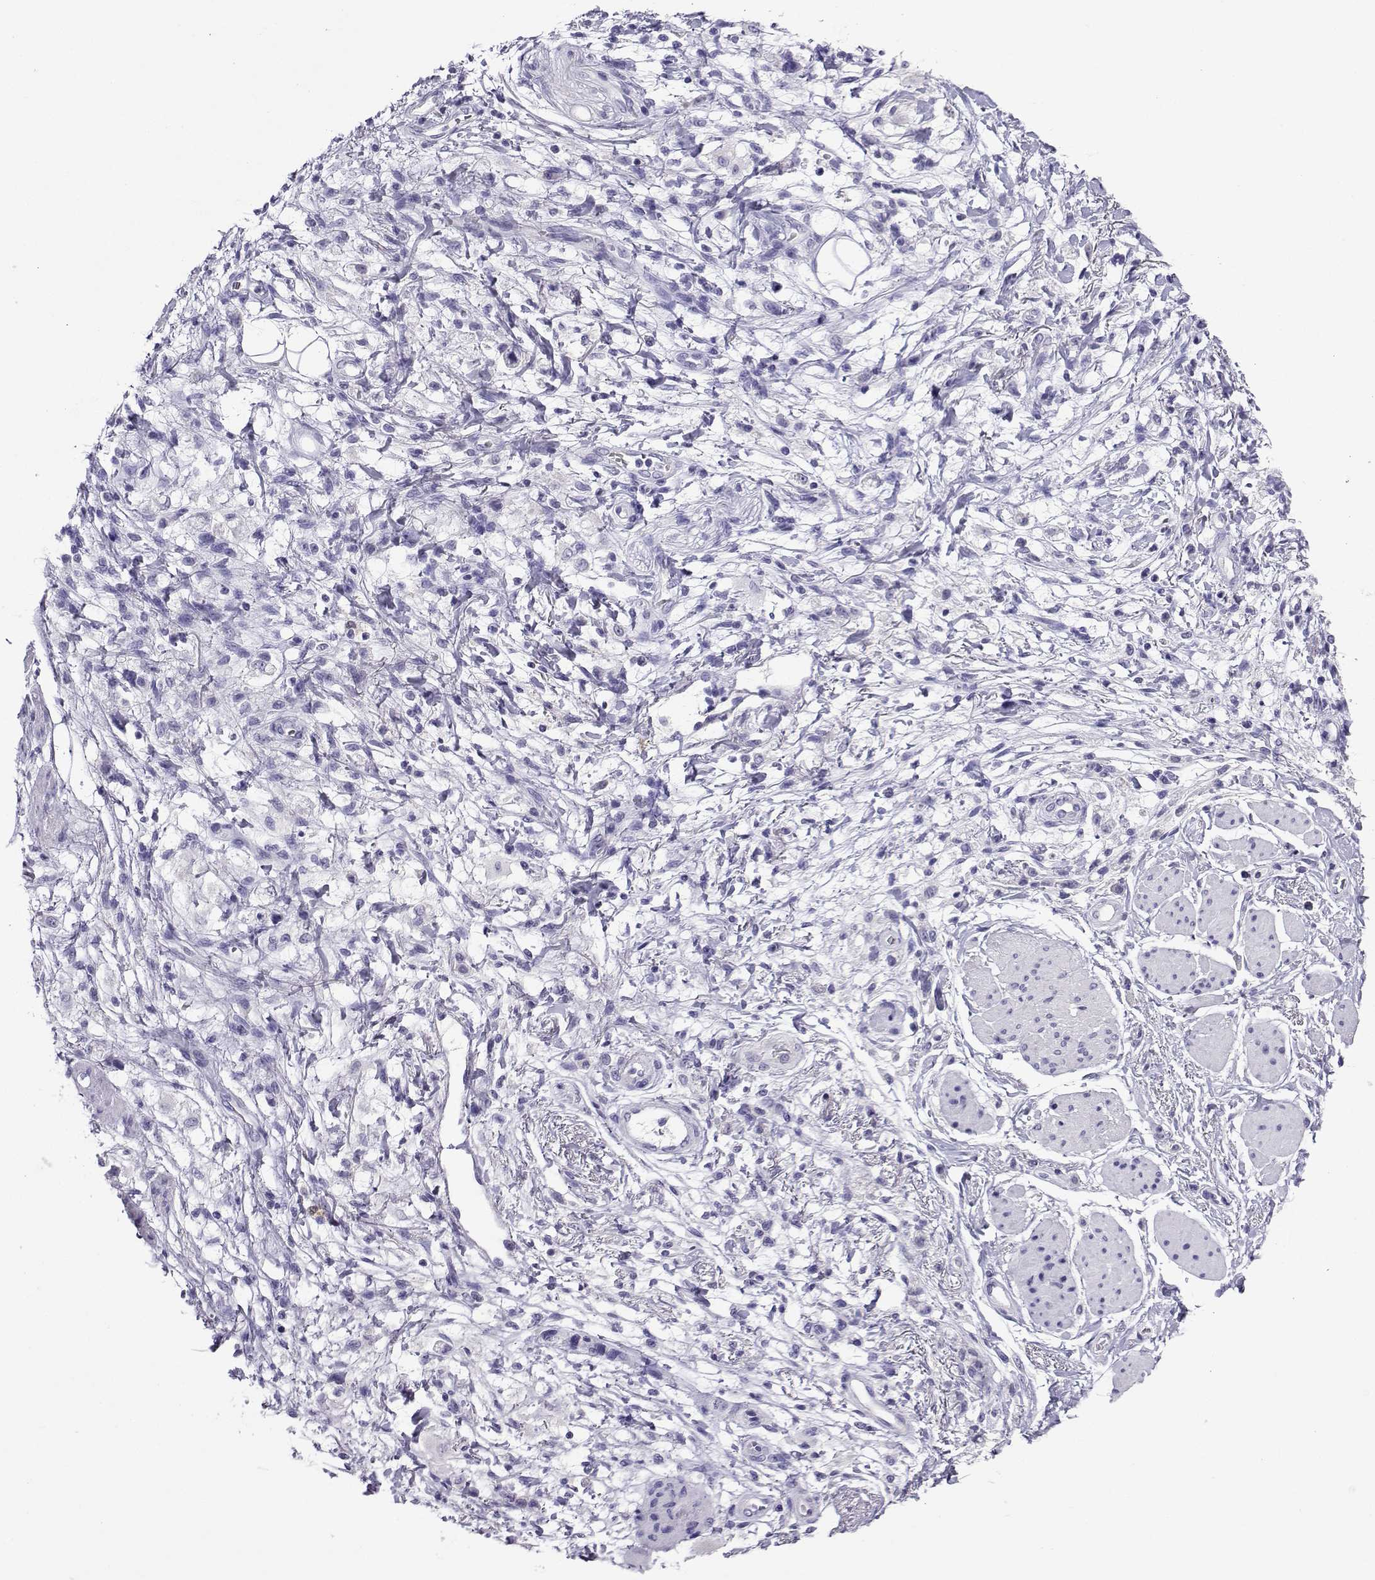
{"staining": {"intensity": "negative", "quantity": "none", "location": "none"}, "tissue": "stomach cancer", "cell_type": "Tumor cells", "image_type": "cancer", "snomed": [{"axis": "morphology", "description": "Adenocarcinoma, NOS"}, {"axis": "topography", "description": "Stomach"}], "caption": "Tumor cells are negative for brown protein staining in stomach adenocarcinoma.", "gene": "LINGO1", "patient": {"sex": "female", "age": 60}}